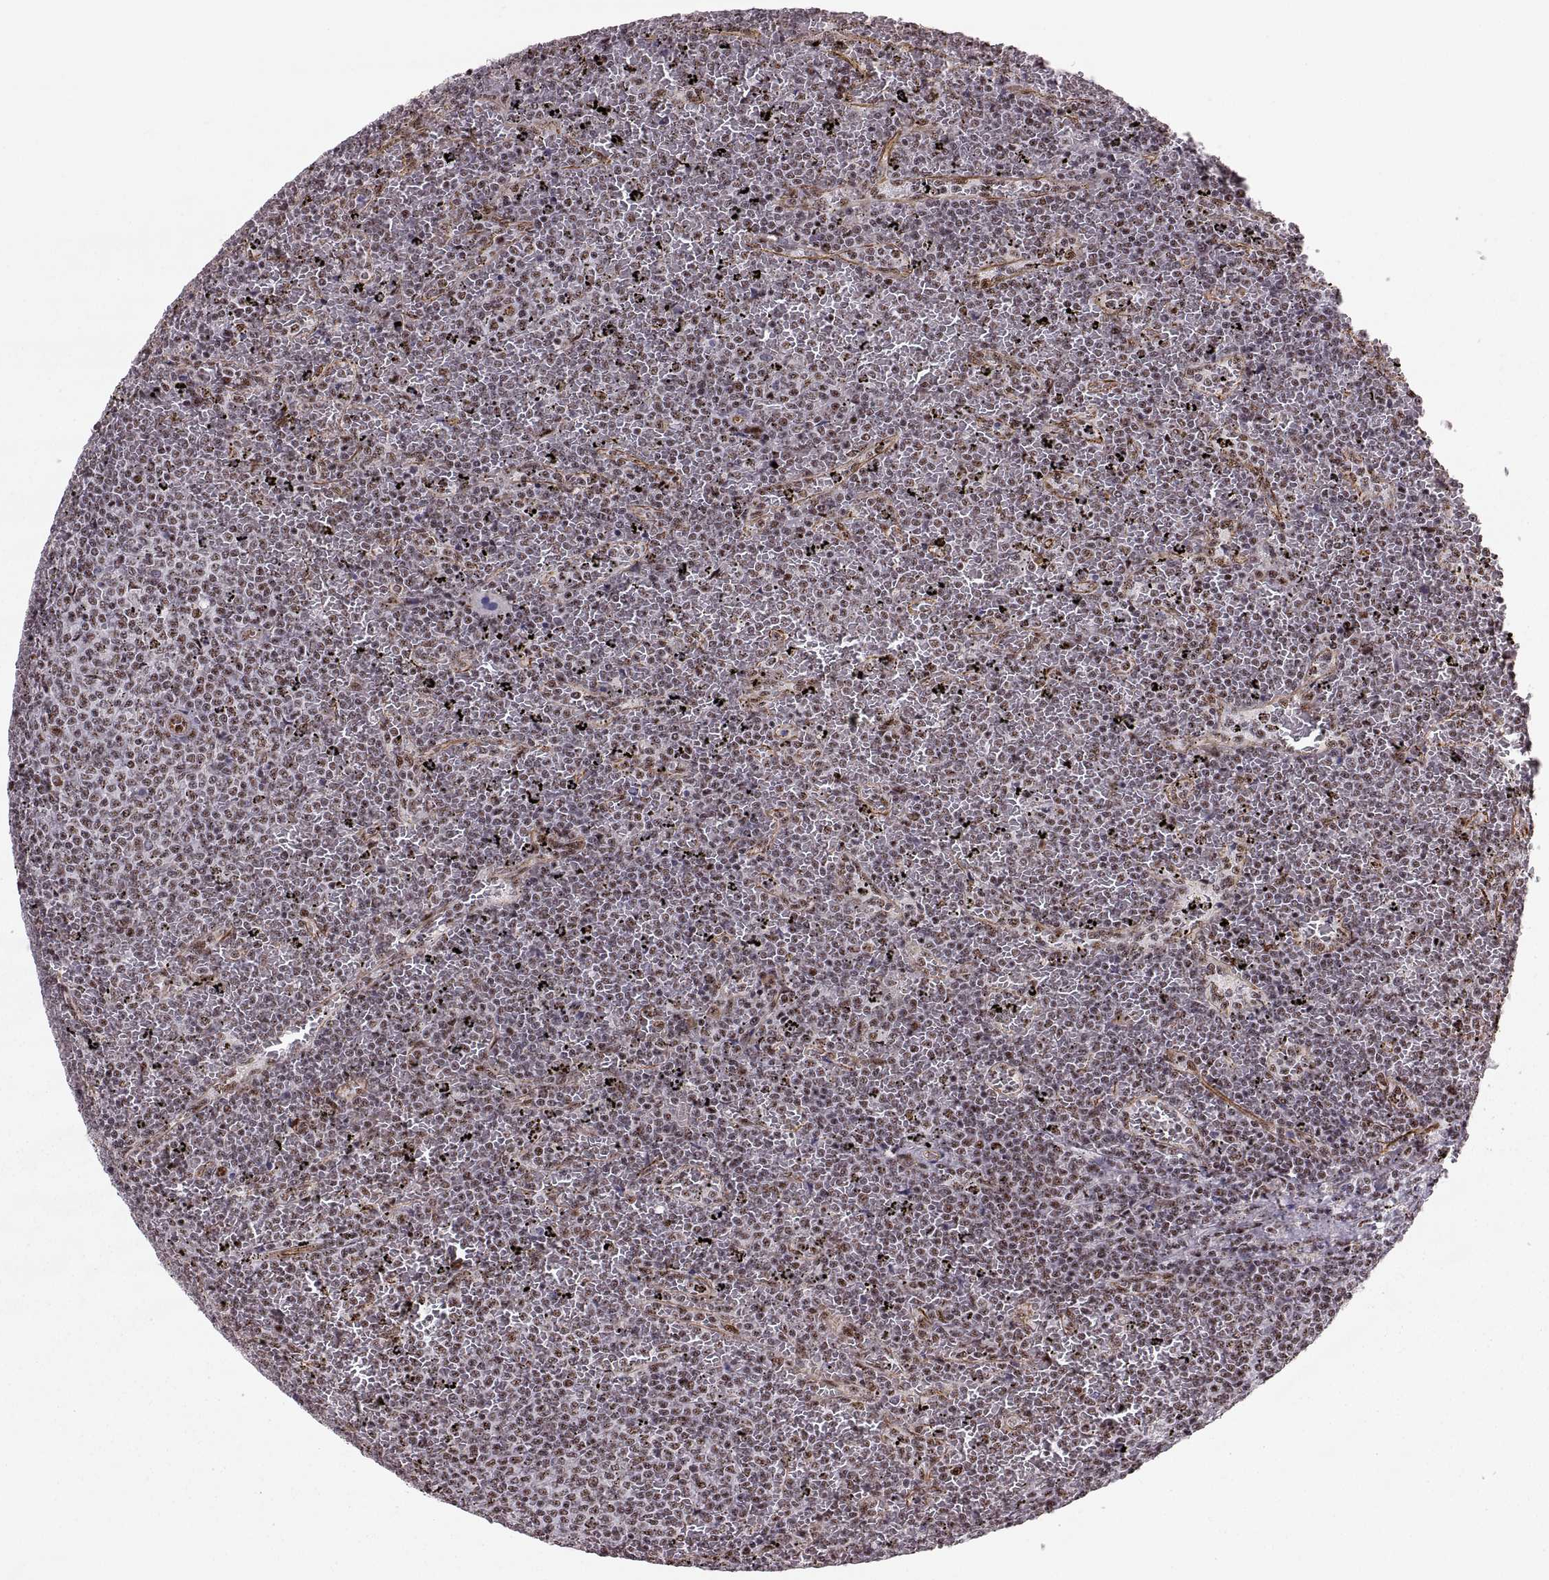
{"staining": {"intensity": "weak", "quantity": "25%-75%", "location": "nuclear"}, "tissue": "lymphoma", "cell_type": "Tumor cells", "image_type": "cancer", "snomed": [{"axis": "morphology", "description": "Malignant lymphoma, non-Hodgkin's type, Low grade"}, {"axis": "topography", "description": "Spleen"}], "caption": "Immunohistochemistry of human lymphoma displays low levels of weak nuclear positivity in approximately 25%-75% of tumor cells.", "gene": "ZCCHC17", "patient": {"sex": "female", "age": 77}}